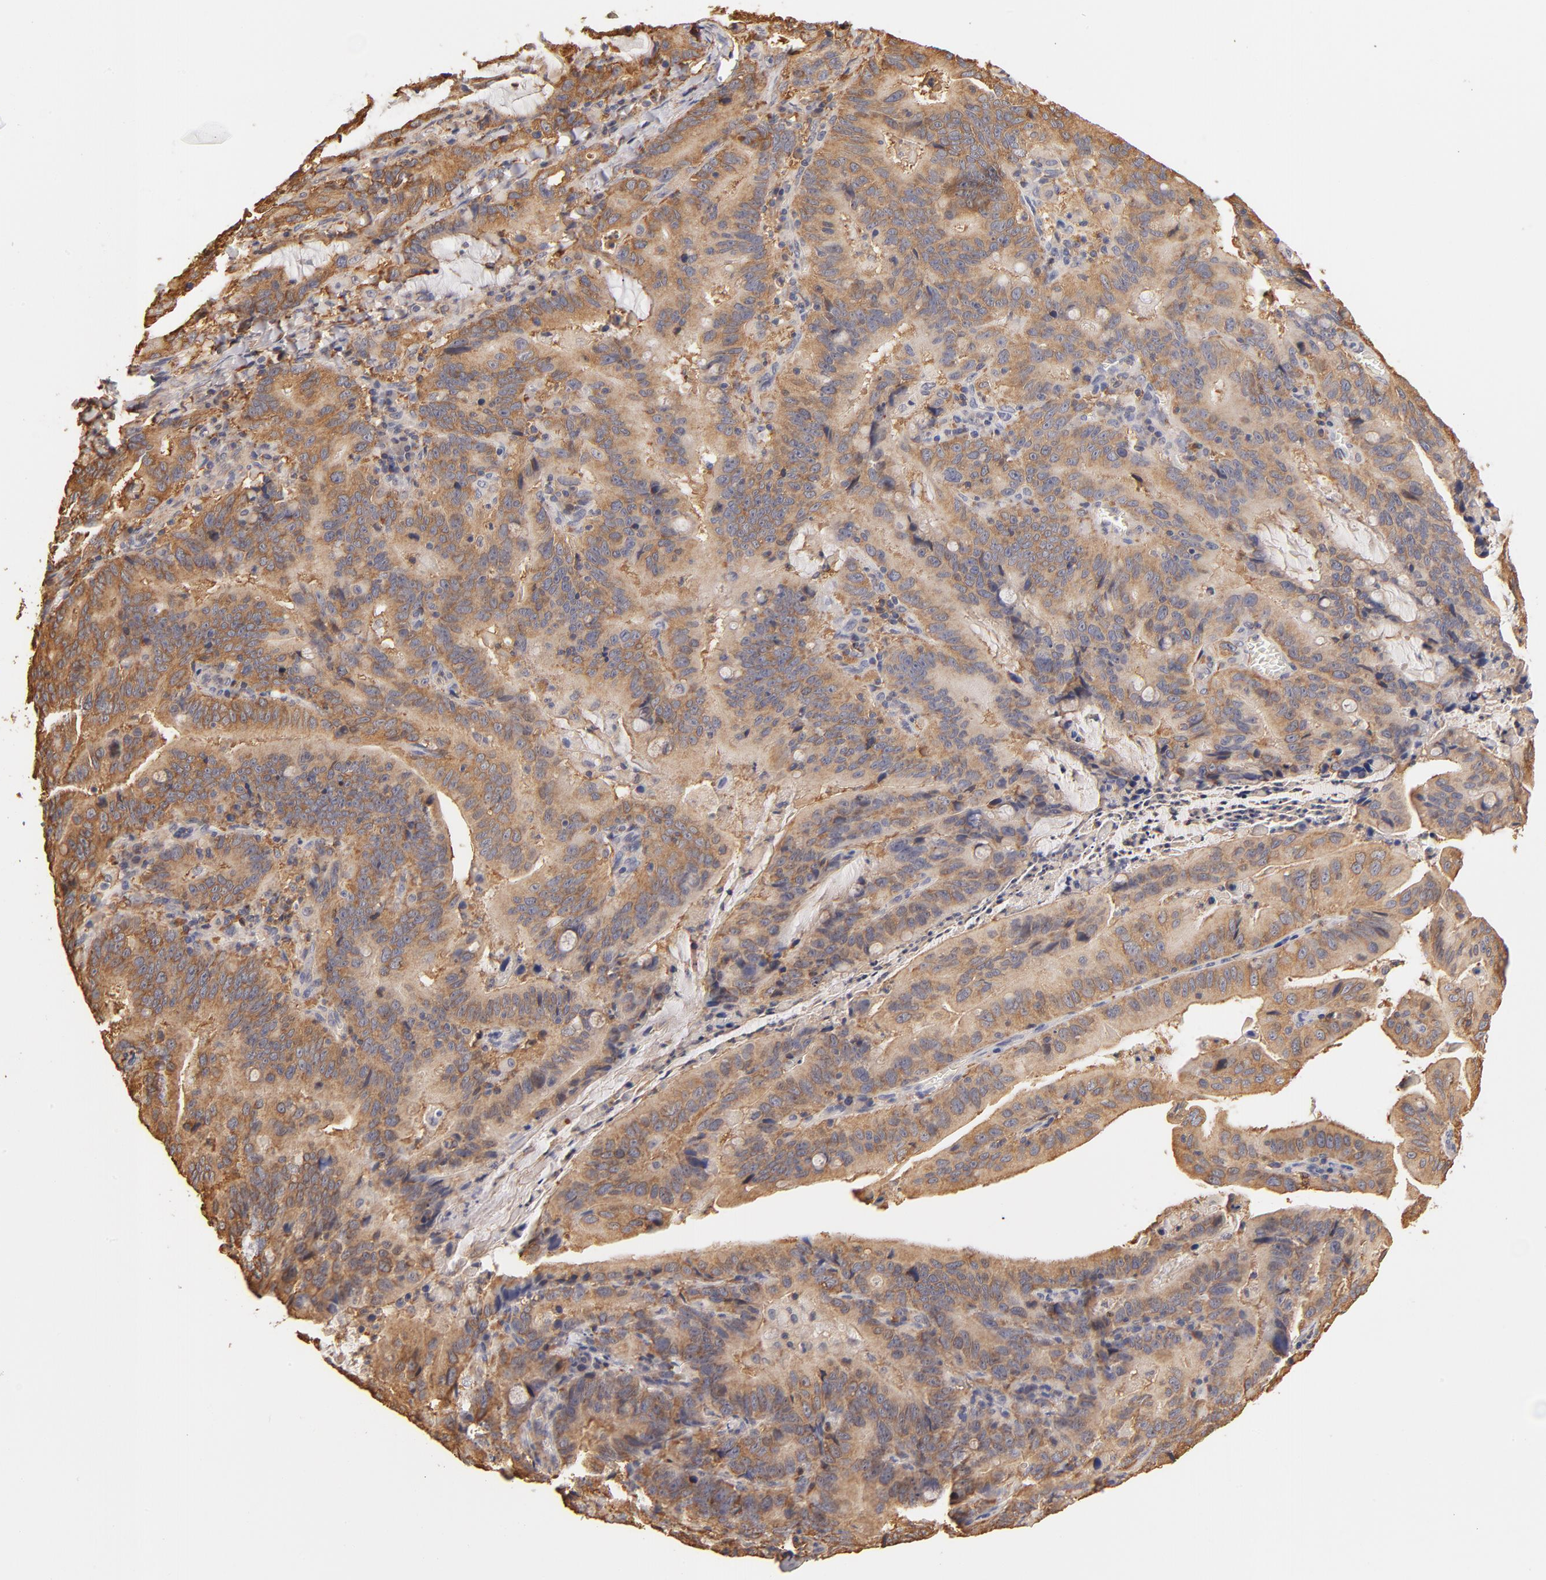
{"staining": {"intensity": "moderate", "quantity": ">75%", "location": "cytoplasmic/membranous"}, "tissue": "stomach cancer", "cell_type": "Tumor cells", "image_type": "cancer", "snomed": [{"axis": "morphology", "description": "Adenocarcinoma, NOS"}, {"axis": "topography", "description": "Stomach, upper"}], "caption": "A photomicrograph of human stomach cancer (adenocarcinoma) stained for a protein displays moderate cytoplasmic/membranous brown staining in tumor cells.", "gene": "FCMR", "patient": {"sex": "male", "age": 63}}